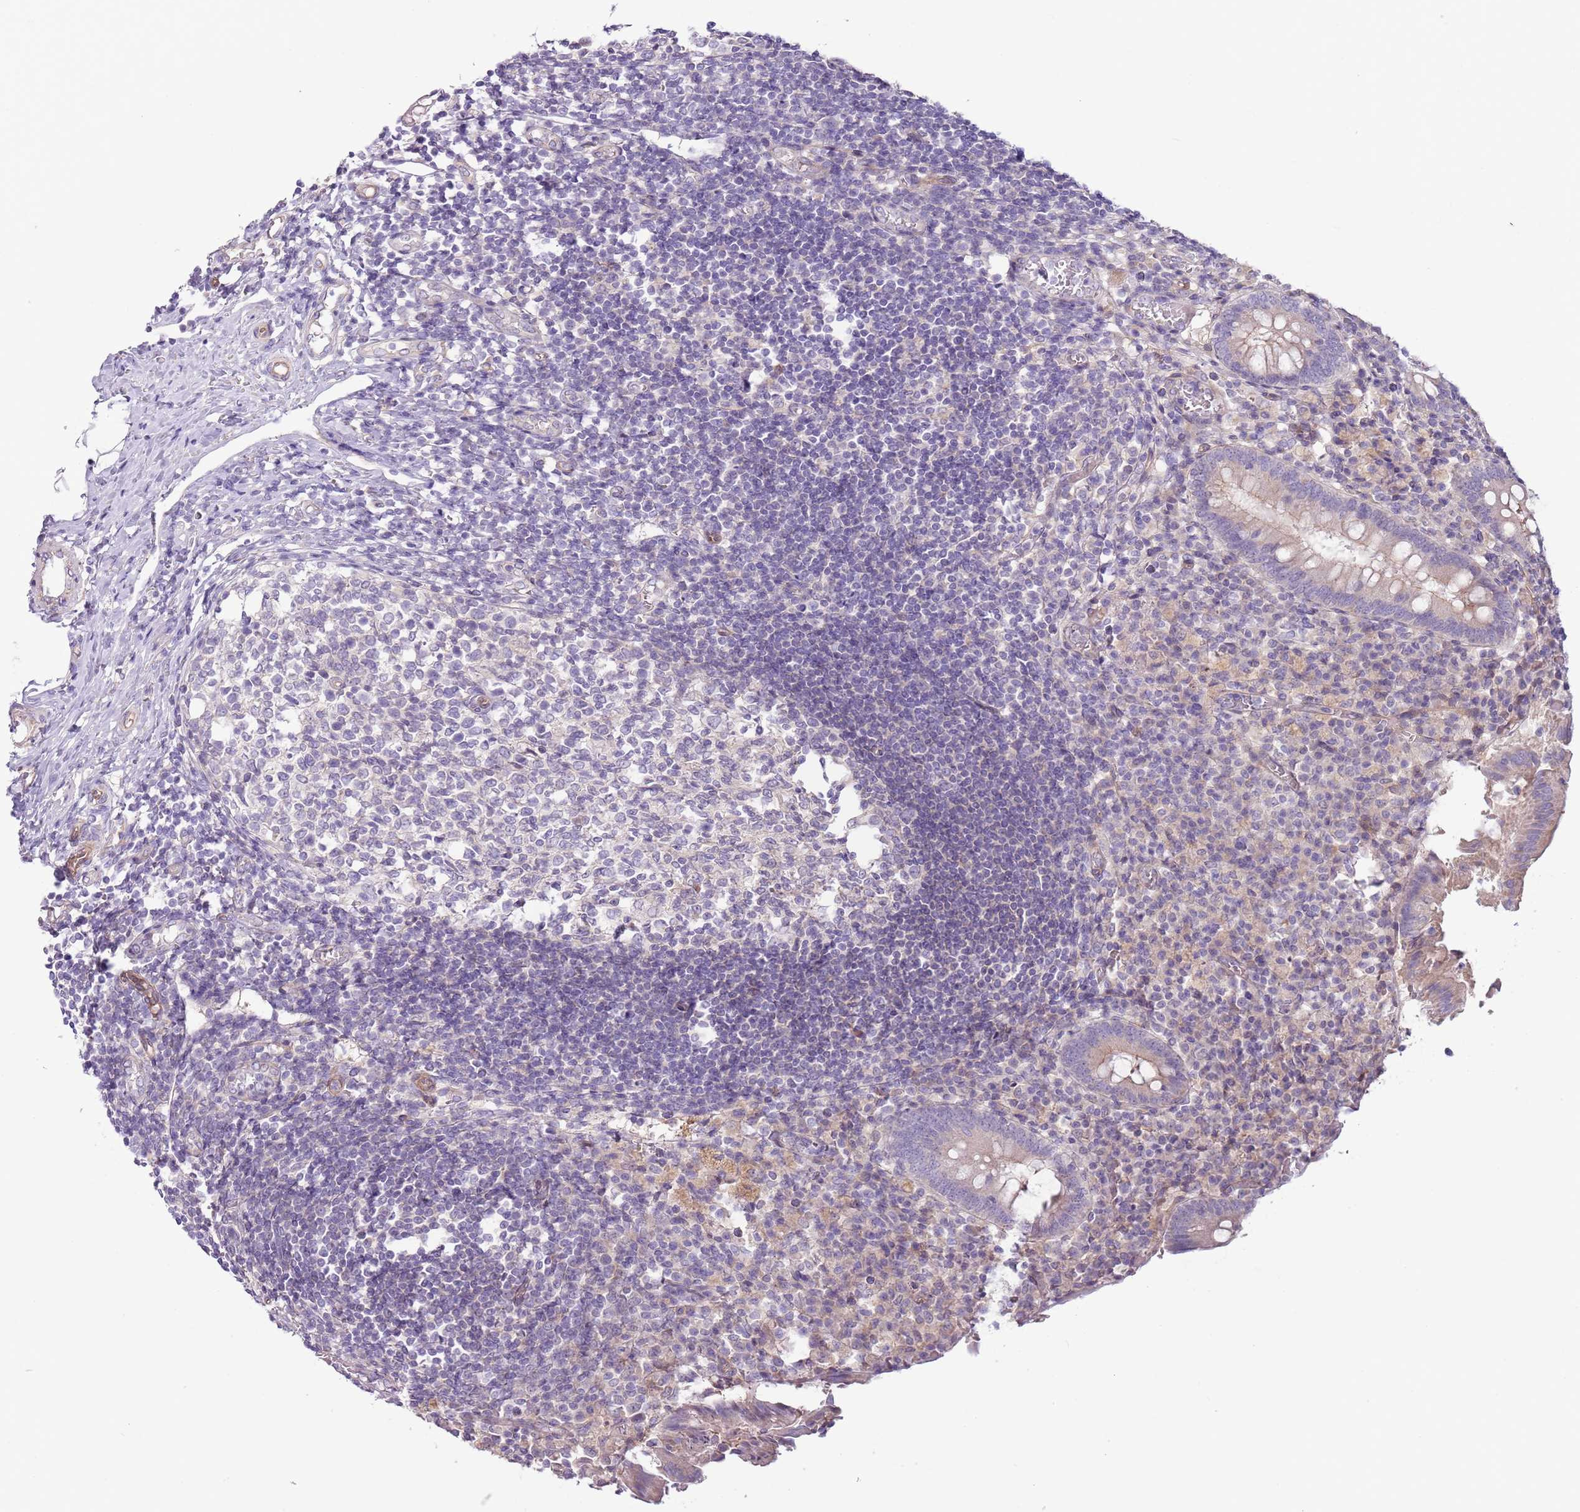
{"staining": {"intensity": "weak", "quantity": "<25%", "location": "cytoplasmic/membranous"}, "tissue": "appendix", "cell_type": "Glandular cells", "image_type": "normal", "snomed": [{"axis": "morphology", "description": "Normal tissue, NOS"}, {"axis": "topography", "description": "Appendix"}], "caption": "Immunohistochemical staining of normal human appendix reveals no significant positivity in glandular cells. (IHC, brightfield microscopy, high magnification).", "gene": "MRO", "patient": {"sex": "female", "age": 17}}